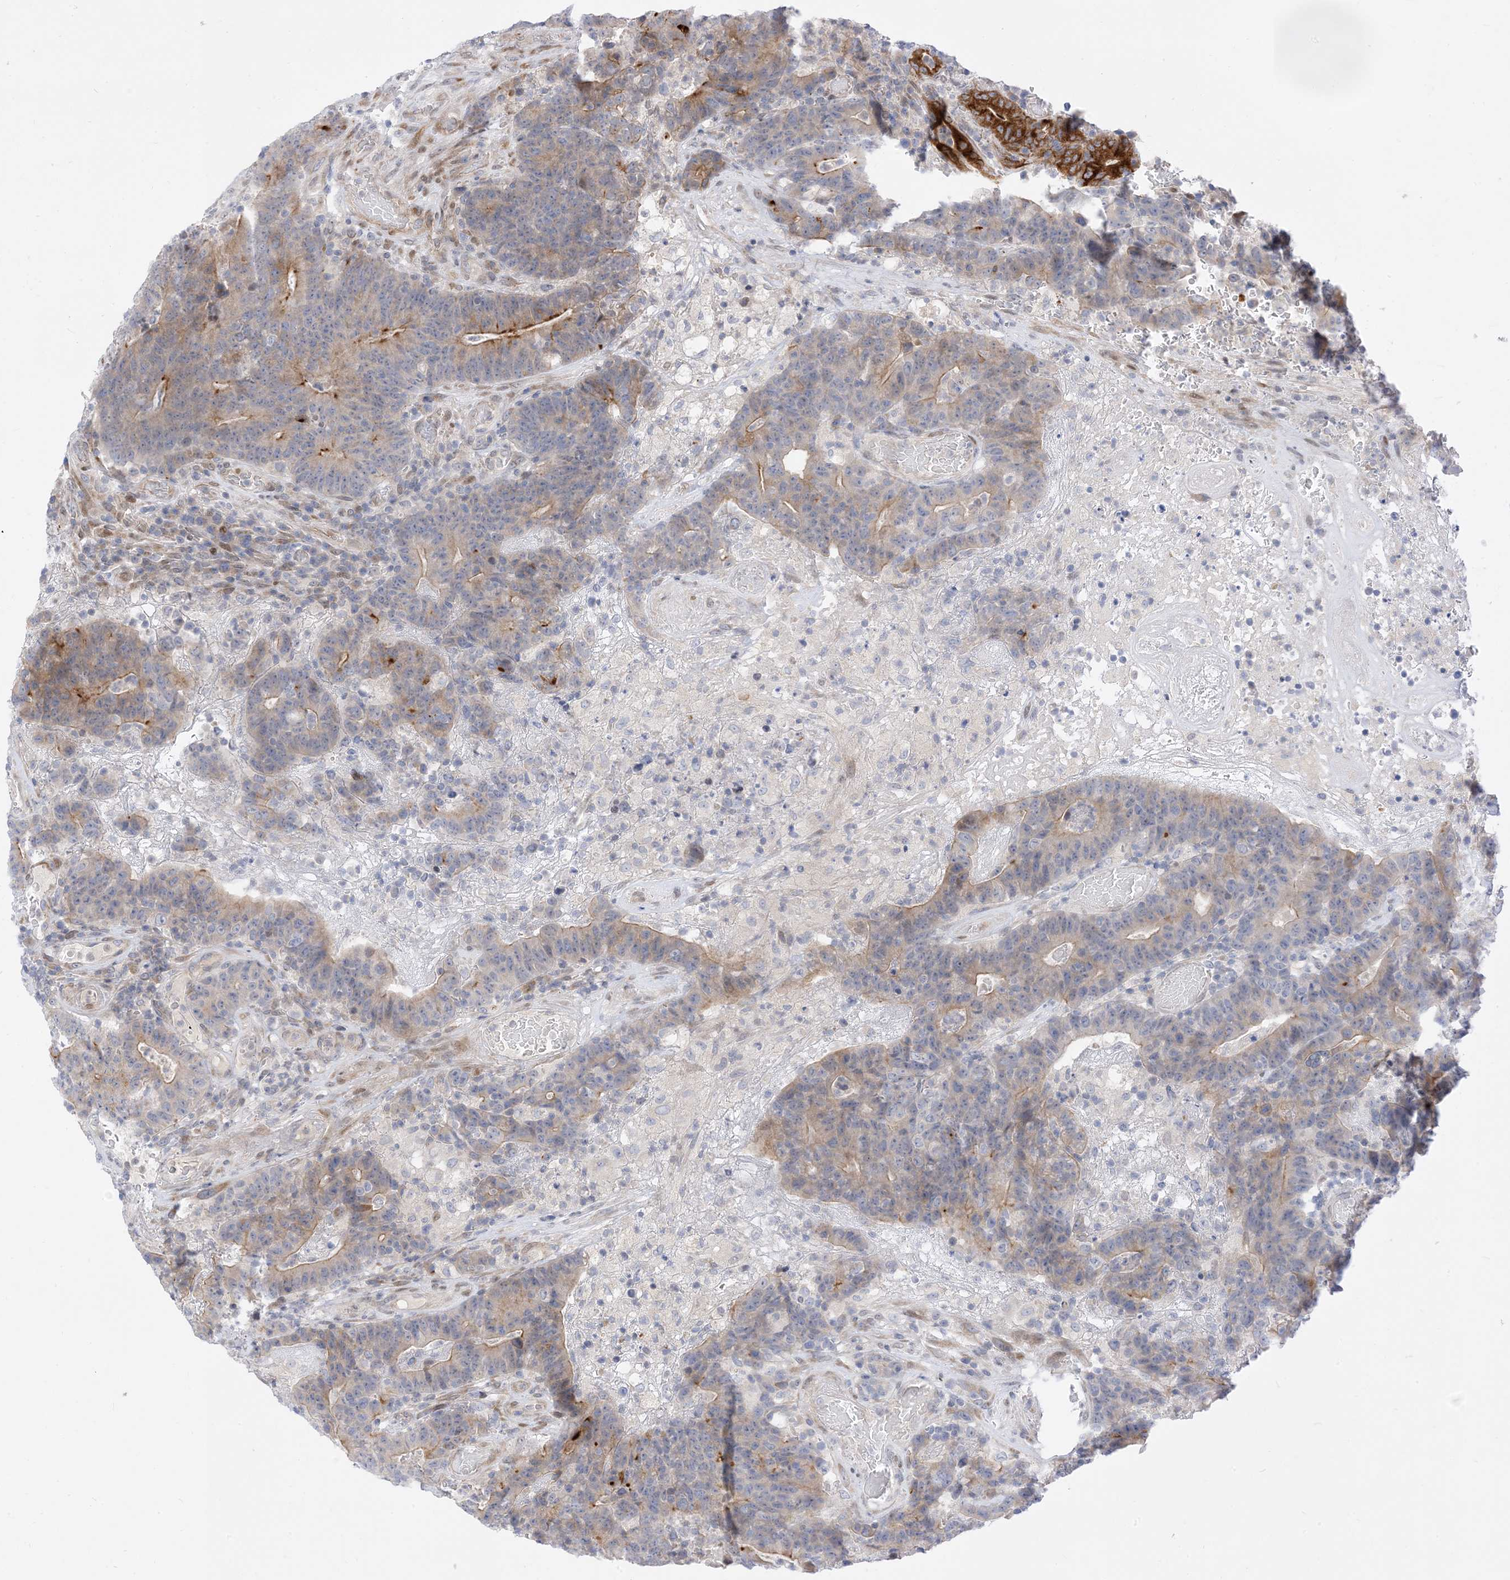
{"staining": {"intensity": "moderate", "quantity": "<25%", "location": "cytoplasmic/membranous"}, "tissue": "colorectal cancer", "cell_type": "Tumor cells", "image_type": "cancer", "snomed": [{"axis": "morphology", "description": "Normal tissue, NOS"}, {"axis": "morphology", "description": "Adenocarcinoma, NOS"}, {"axis": "topography", "description": "Colon"}], "caption": "Immunohistochemistry photomicrograph of neoplastic tissue: colorectal cancer (adenocarcinoma) stained using immunohistochemistry (IHC) shows low levels of moderate protein expression localized specifically in the cytoplasmic/membranous of tumor cells, appearing as a cytoplasmic/membranous brown color.", "gene": "TYSND1", "patient": {"sex": "female", "age": 75}}